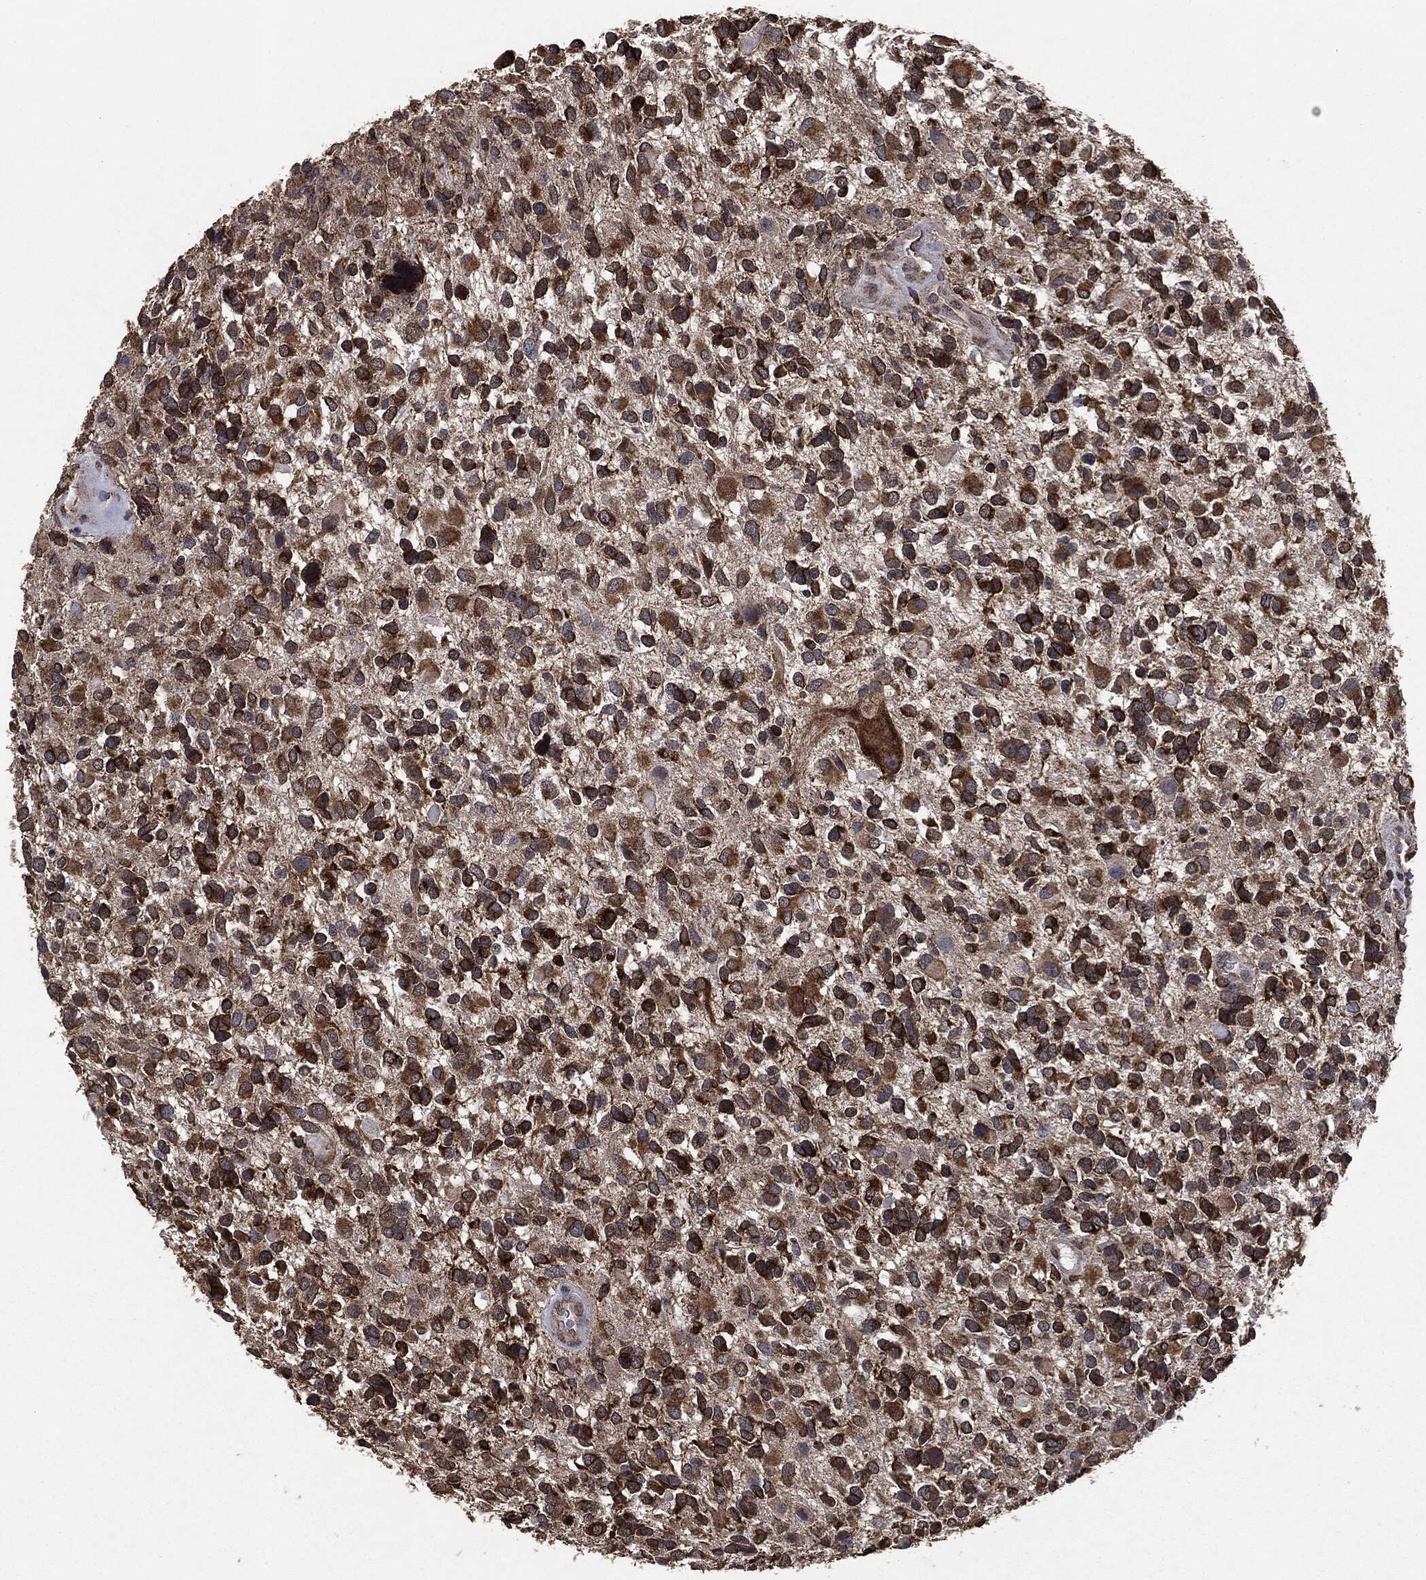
{"staining": {"intensity": "strong", "quantity": ">75%", "location": "cytoplasmic/membranous"}, "tissue": "glioma", "cell_type": "Tumor cells", "image_type": "cancer", "snomed": [{"axis": "morphology", "description": "Glioma, malignant, Low grade"}, {"axis": "topography", "description": "Brain"}], "caption": "Immunohistochemistry (DAB (3,3'-diaminobenzidine)) staining of glioma displays strong cytoplasmic/membranous protein expression in approximately >75% of tumor cells.", "gene": "MTOR", "patient": {"sex": "female", "age": 32}}